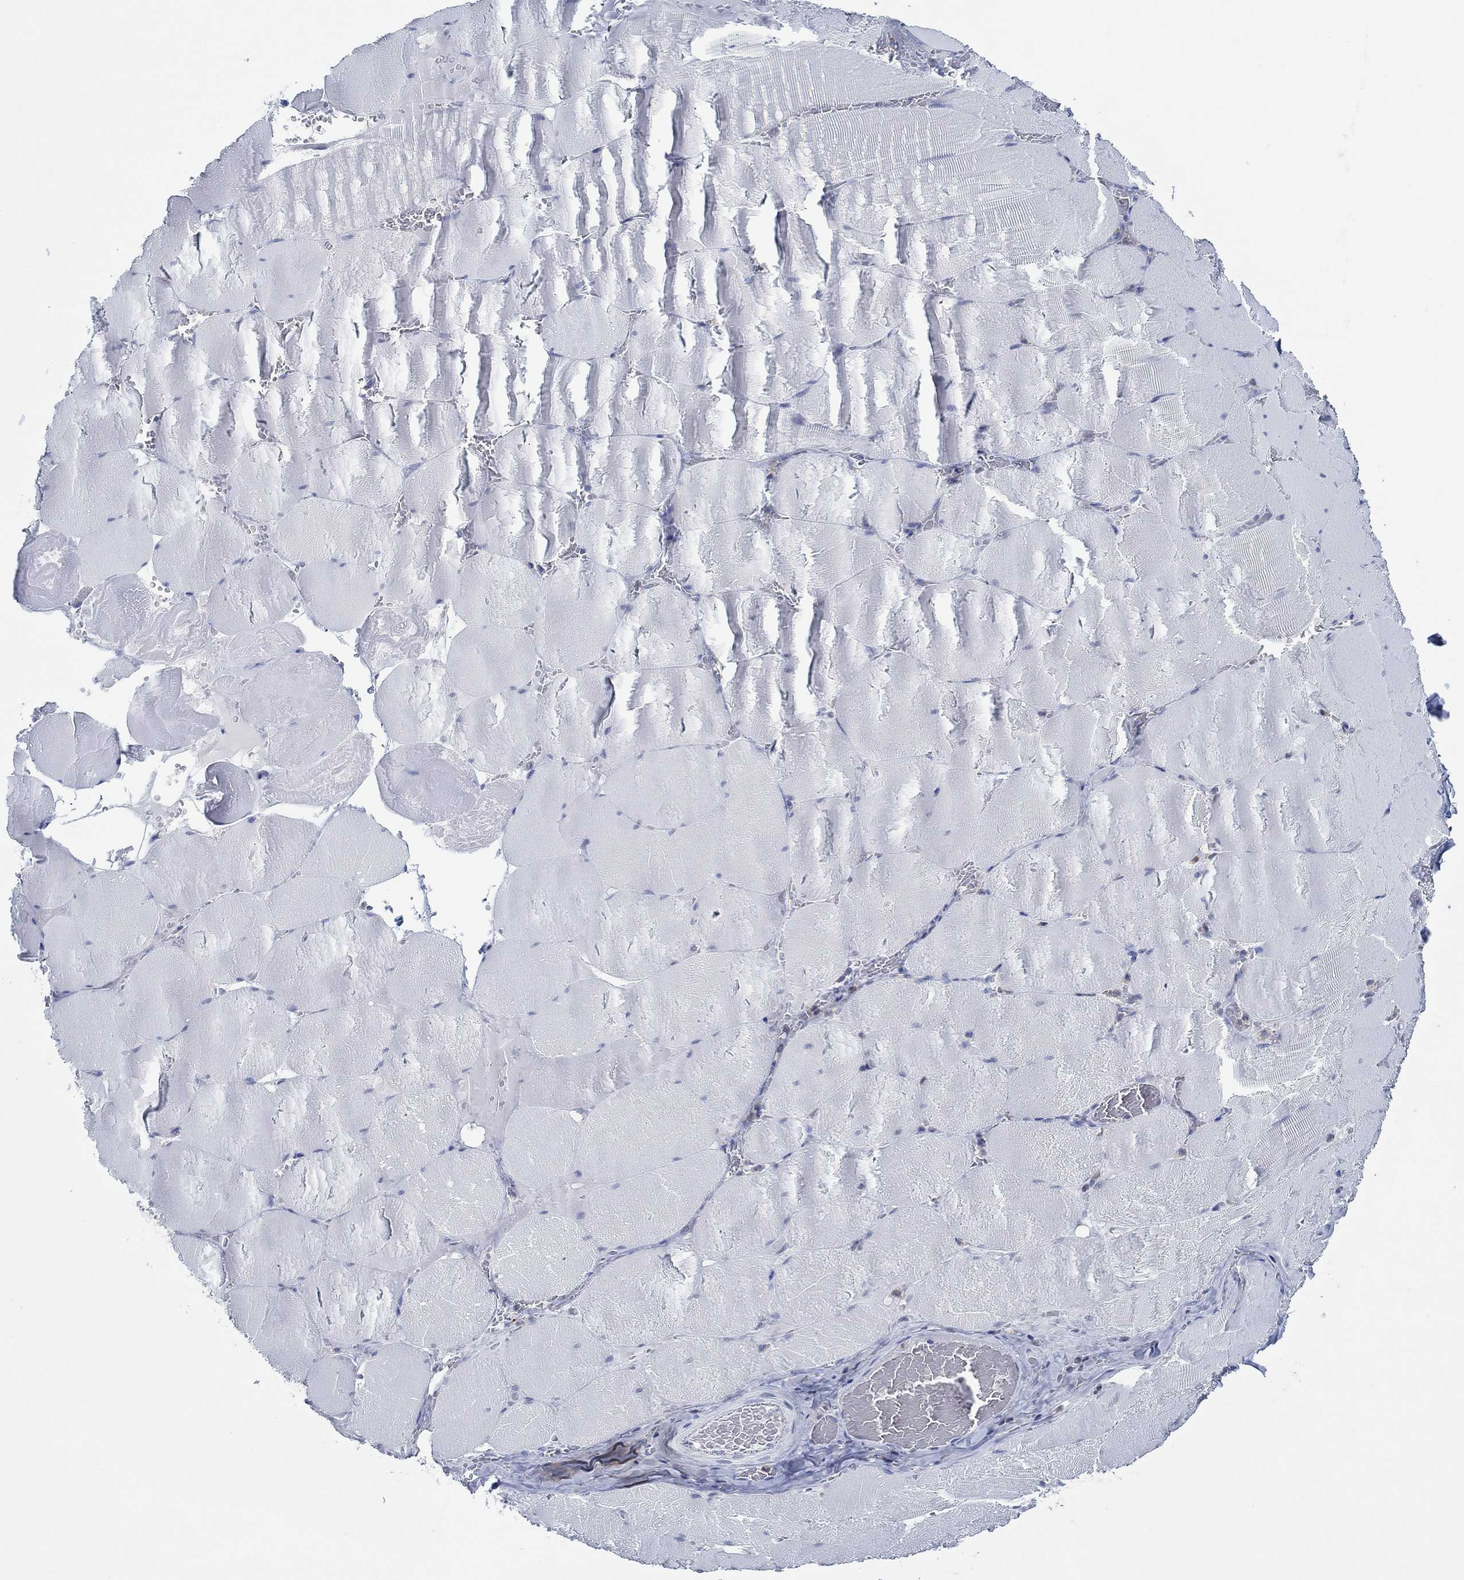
{"staining": {"intensity": "negative", "quantity": "none", "location": "none"}, "tissue": "skeletal muscle", "cell_type": "Myocytes", "image_type": "normal", "snomed": [{"axis": "morphology", "description": "Normal tissue, NOS"}, {"axis": "morphology", "description": "Malignant melanoma, Metastatic site"}, {"axis": "topography", "description": "Skeletal muscle"}], "caption": "High magnification brightfield microscopy of unremarkable skeletal muscle stained with DAB (brown) and counterstained with hematoxylin (blue): myocytes show no significant expression. (DAB (3,3'-diaminobenzidine) immunohistochemistry (IHC) with hematoxylin counter stain).", "gene": "ZNF671", "patient": {"sex": "male", "age": 50}}